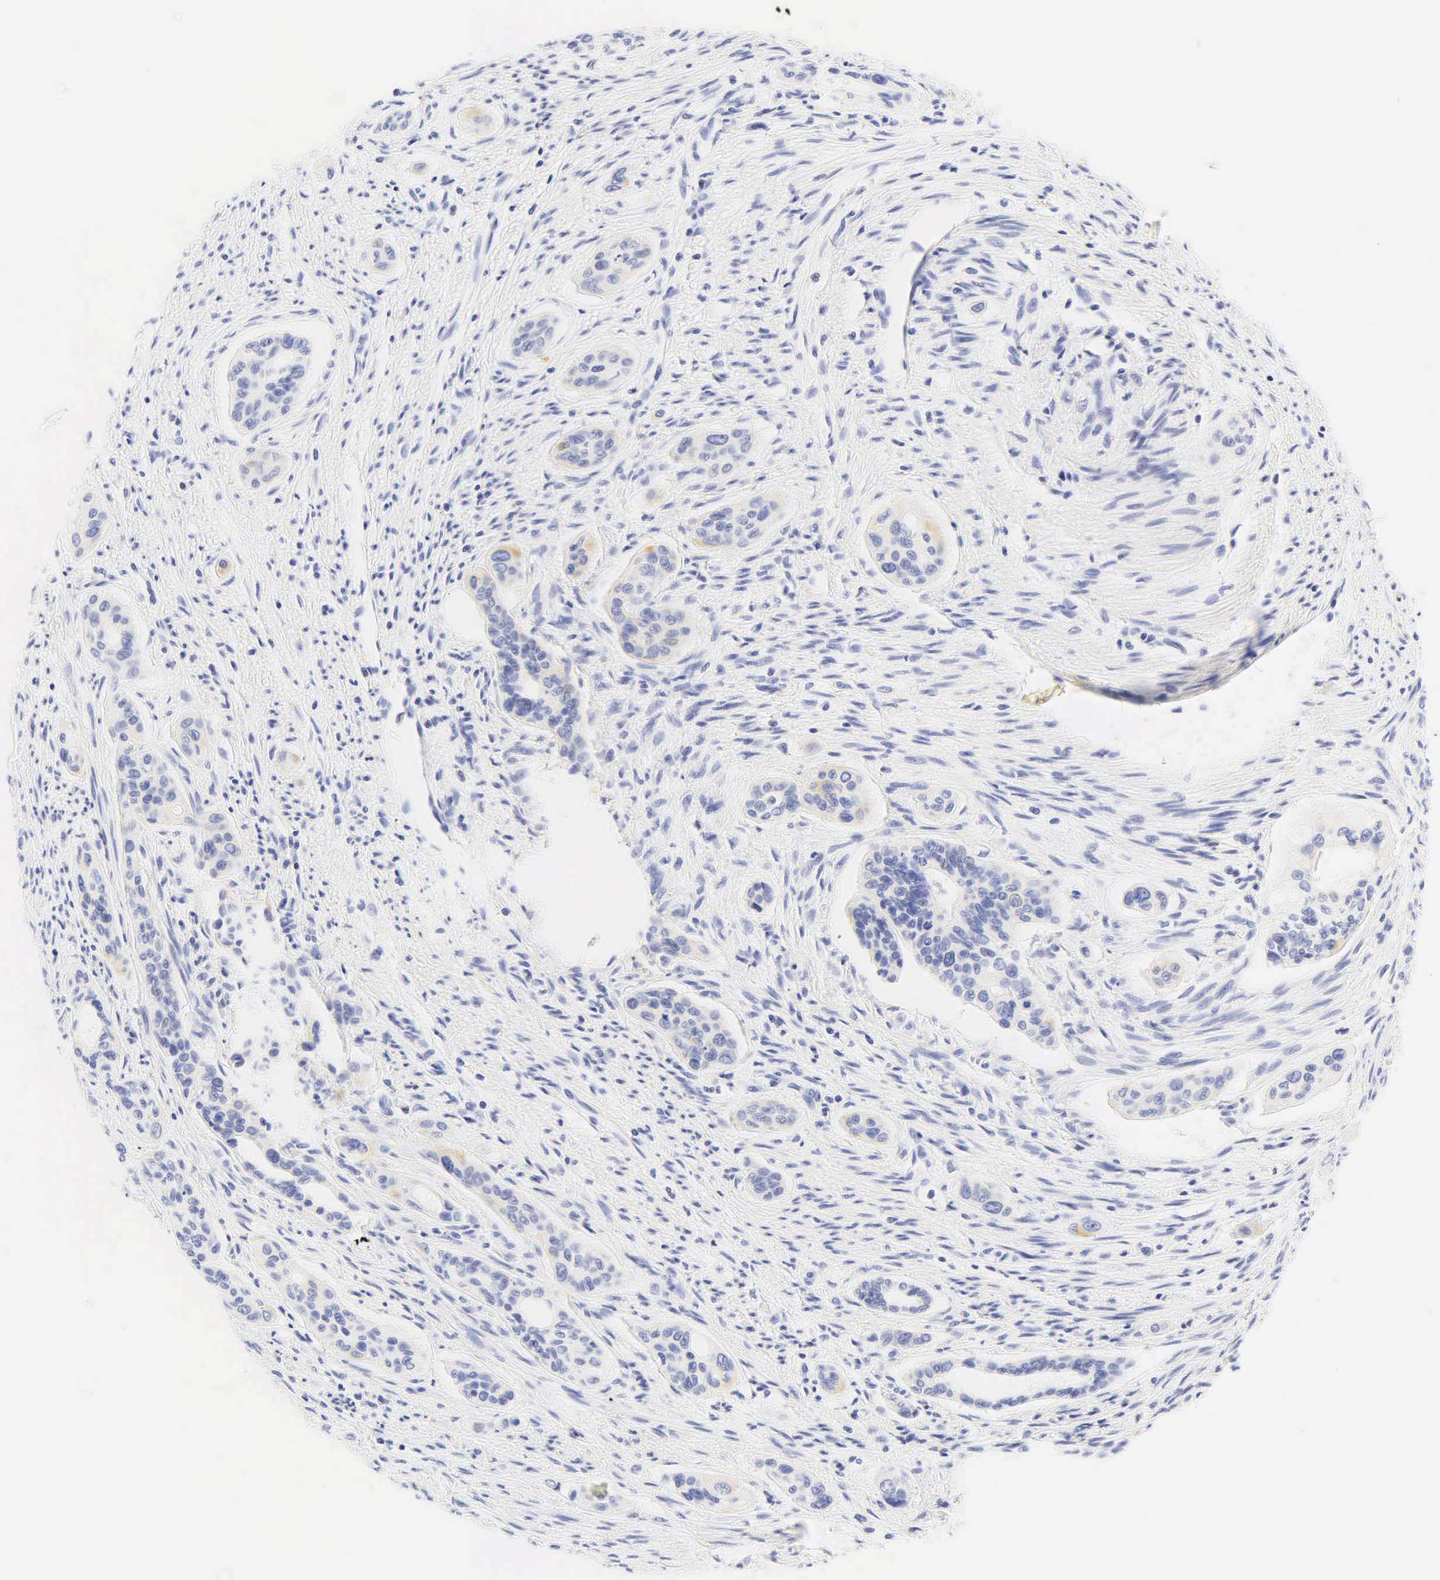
{"staining": {"intensity": "weak", "quantity": "<25%", "location": "cytoplasmic/membranous"}, "tissue": "pancreatic cancer", "cell_type": "Tumor cells", "image_type": "cancer", "snomed": [{"axis": "morphology", "description": "Adenocarcinoma, NOS"}, {"axis": "topography", "description": "Pancreas"}], "caption": "Human pancreatic cancer (adenocarcinoma) stained for a protein using immunohistochemistry (IHC) displays no expression in tumor cells.", "gene": "KRT20", "patient": {"sex": "male", "age": 77}}